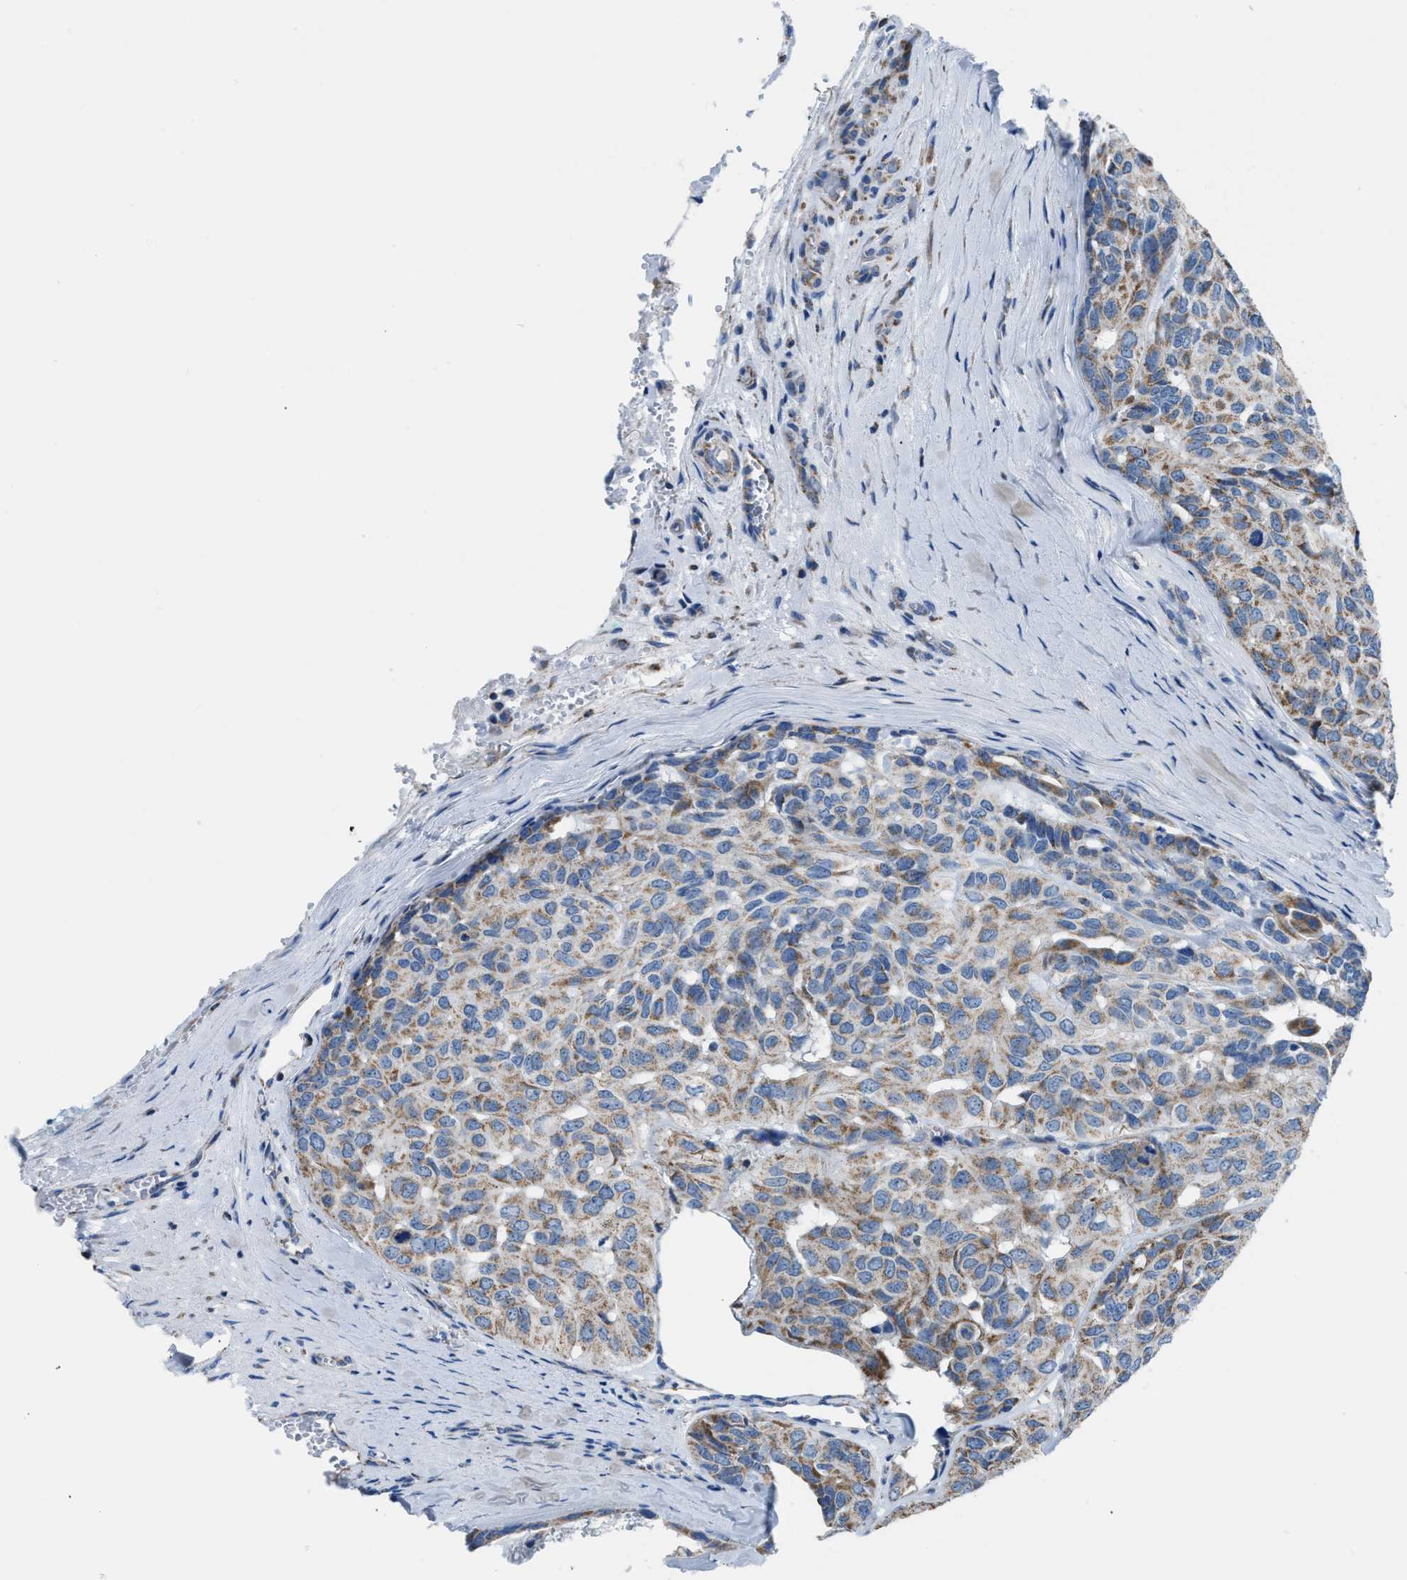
{"staining": {"intensity": "weak", "quantity": "25%-75%", "location": "cytoplasmic/membranous"}, "tissue": "head and neck cancer", "cell_type": "Tumor cells", "image_type": "cancer", "snomed": [{"axis": "morphology", "description": "Adenocarcinoma, NOS"}, {"axis": "topography", "description": "Salivary gland, NOS"}, {"axis": "topography", "description": "Head-Neck"}], "caption": "Head and neck cancer tissue displays weak cytoplasmic/membranous expression in approximately 25%-75% of tumor cells, visualized by immunohistochemistry. Immunohistochemistry stains the protein in brown and the nuclei are stained blue.", "gene": "ETFB", "patient": {"sex": "female", "age": 76}}